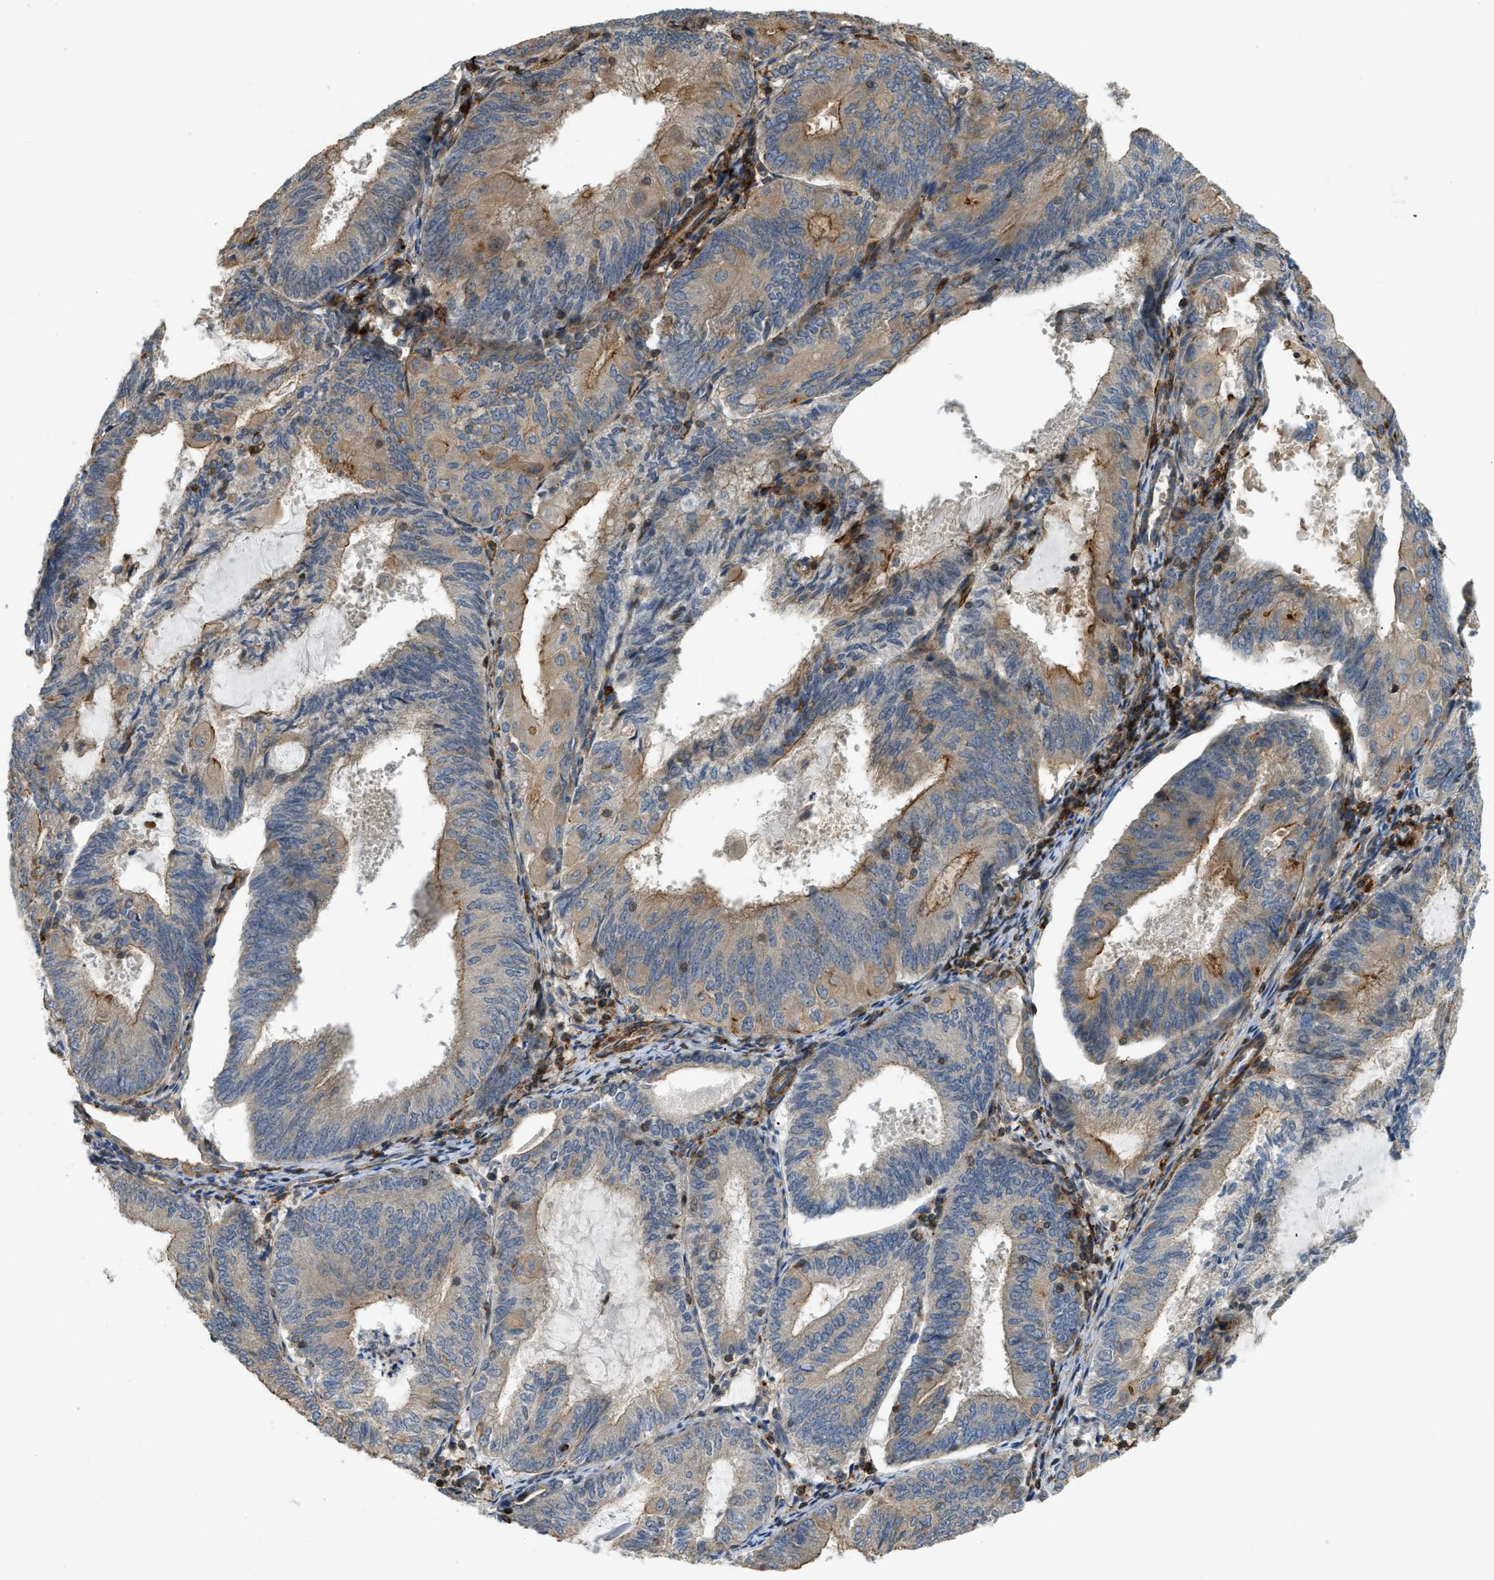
{"staining": {"intensity": "moderate", "quantity": ">75%", "location": "cytoplasmic/membranous"}, "tissue": "endometrial cancer", "cell_type": "Tumor cells", "image_type": "cancer", "snomed": [{"axis": "morphology", "description": "Adenocarcinoma, NOS"}, {"axis": "topography", "description": "Endometrium"}], "caption": "Immunohistochemistry (IHC) histopathology image of neoplastic tissue: endometrial cancer stained using IHC demonstrates medium levels of moderate protein expression localized specifically in the cytoplasmic/membranous of tumor cells, appearing as a cytoplasmic/membranous brown color.", "gene": "BTN3A2", "patient": {"sex": "female", "age": 81}}